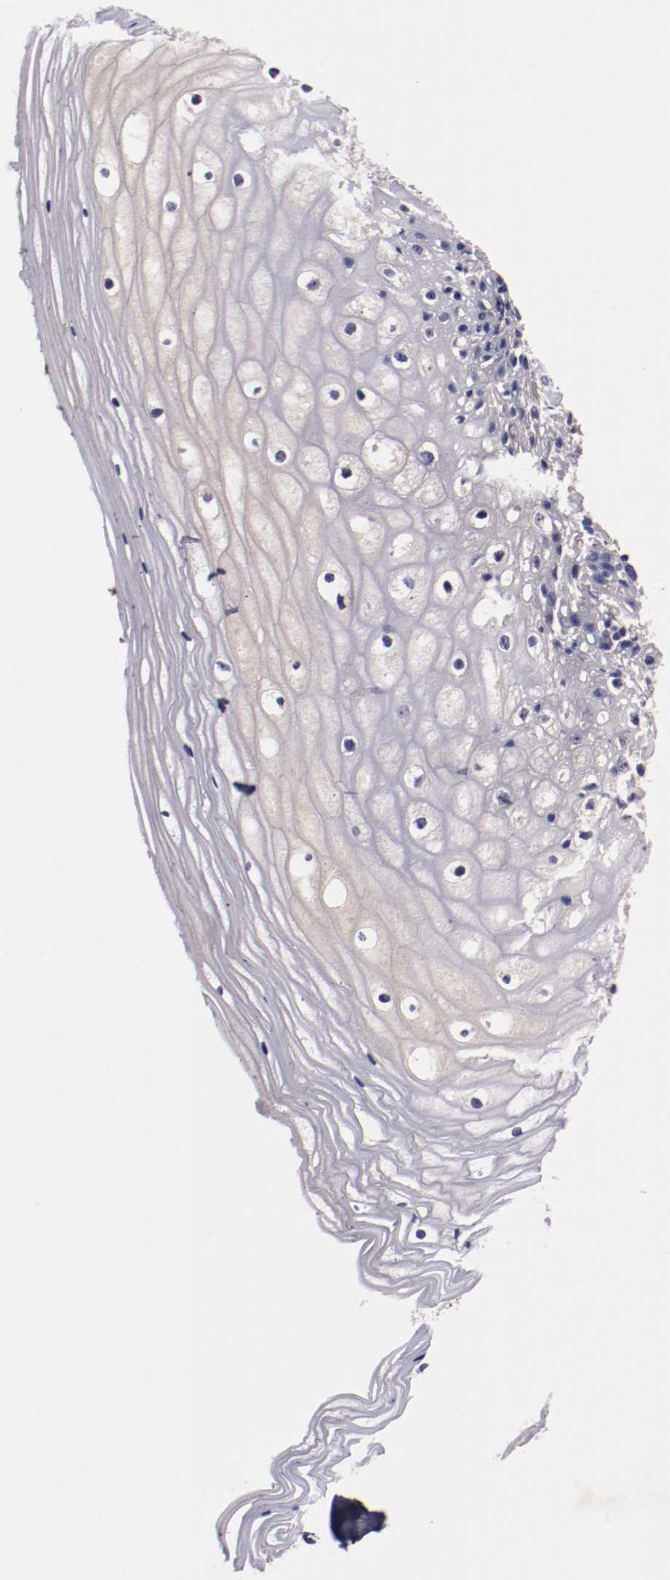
{"staining": {"intensity": "negative", "quantity": "none", "location": "none"}, "tissue": "vagina", "cell_type": "Squamous epithelial cells", "image_type": "normal", "snomed": [{"axis": "morphology", "description": "Normal tissue, NOS"}, {"axis": "topography", "description": "Vagina"}], "caption": "The immunohistochemistry (IHC) histopathology image has no significant expression in squamous epithelial cells of vagina.", "gene": "FAM81A", "patient": {"sex": "female", "age": 46}}